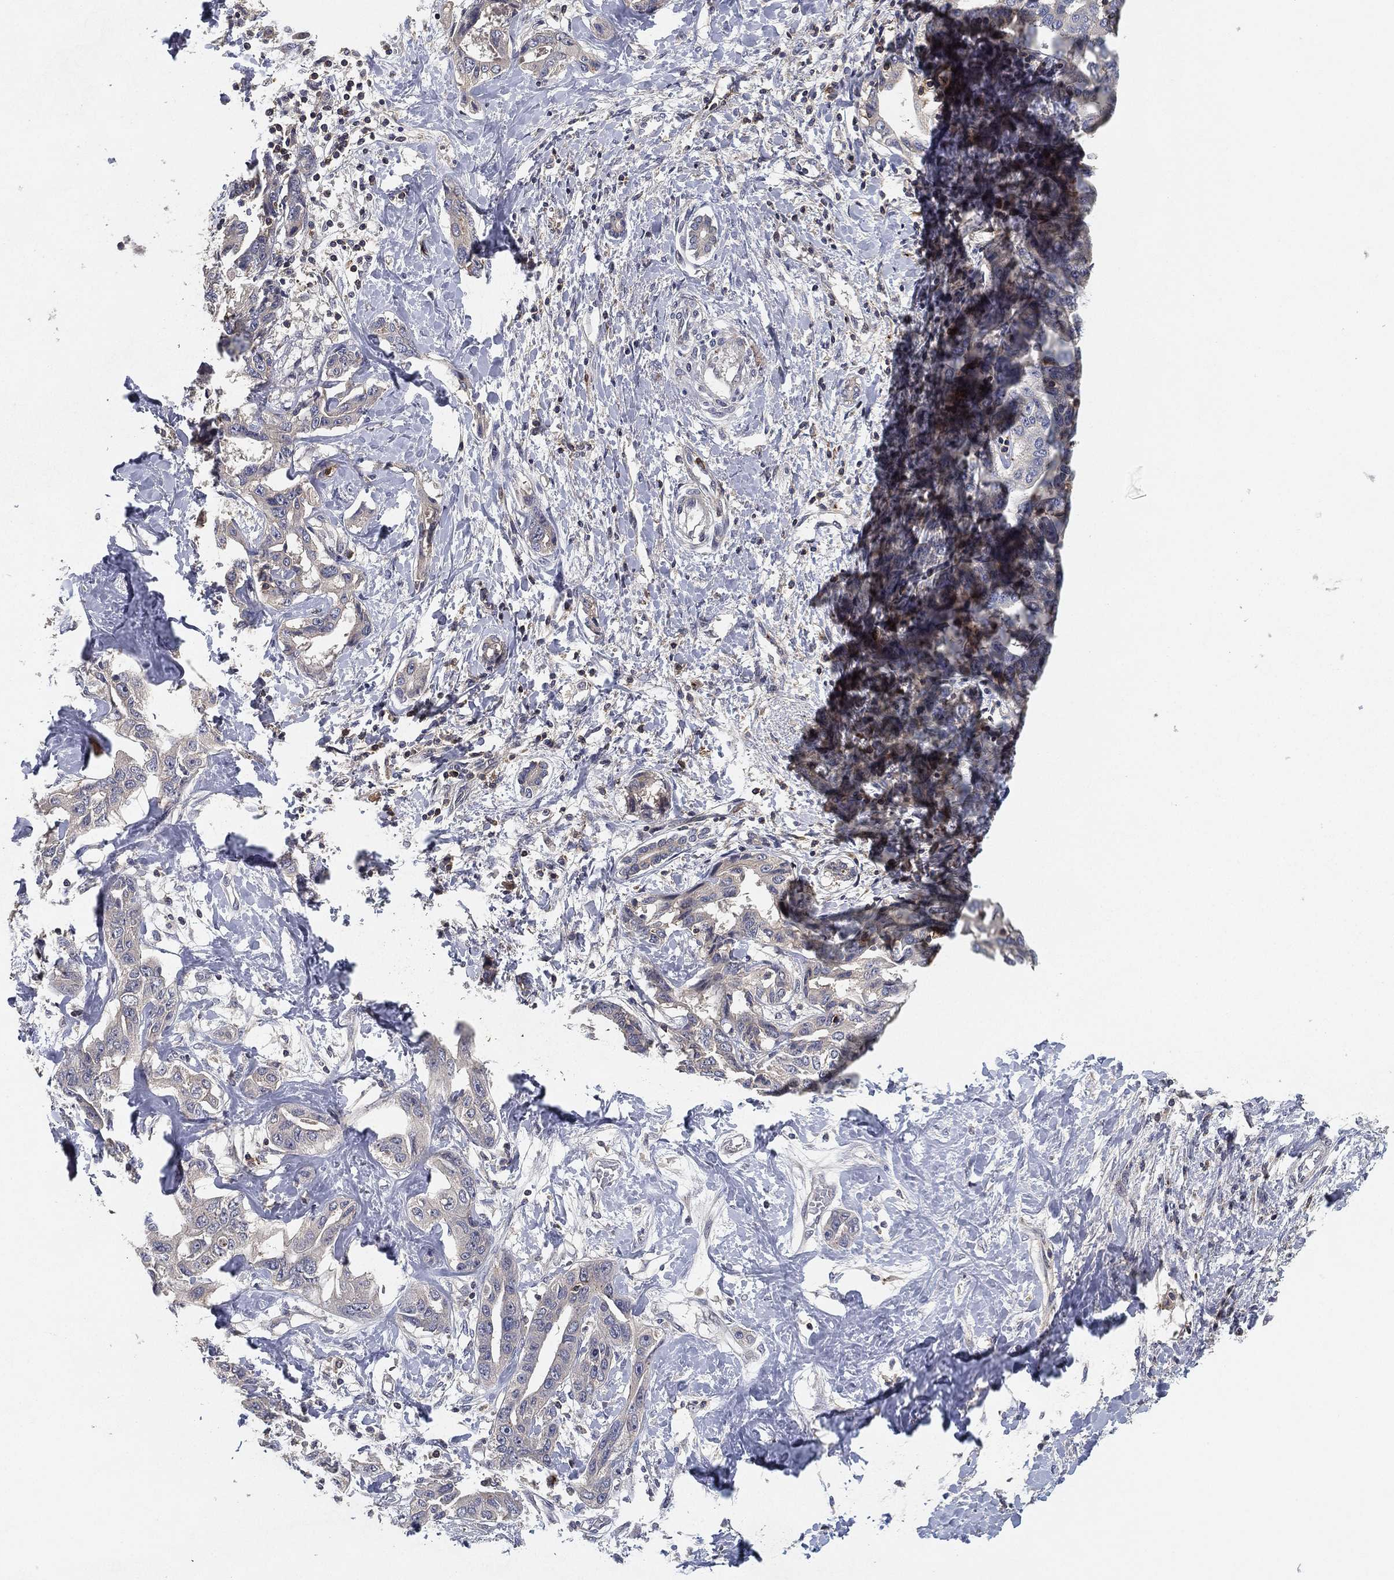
{"staining": {"intensity": "negative", "quantity": "none", "location": "none"}, "tissue": "liver cancer", "cell_type": "Tumor cells", "image_type": "cancer", "snomed": [{"axis": "morphology", "description": "Cholangiocarcinoma"}, {"axis": "topography", "description": "Liver"}], "caption": "An immunohistochemistry (IHC) histopathology image of liver cancer (cholangiocarcinoma) is shown. There is no staining in tumor cells of liver cancer (cholangiocarcinoma).", "gene": "CFAP251", "patient": {"sex": "male", "age": 59}}